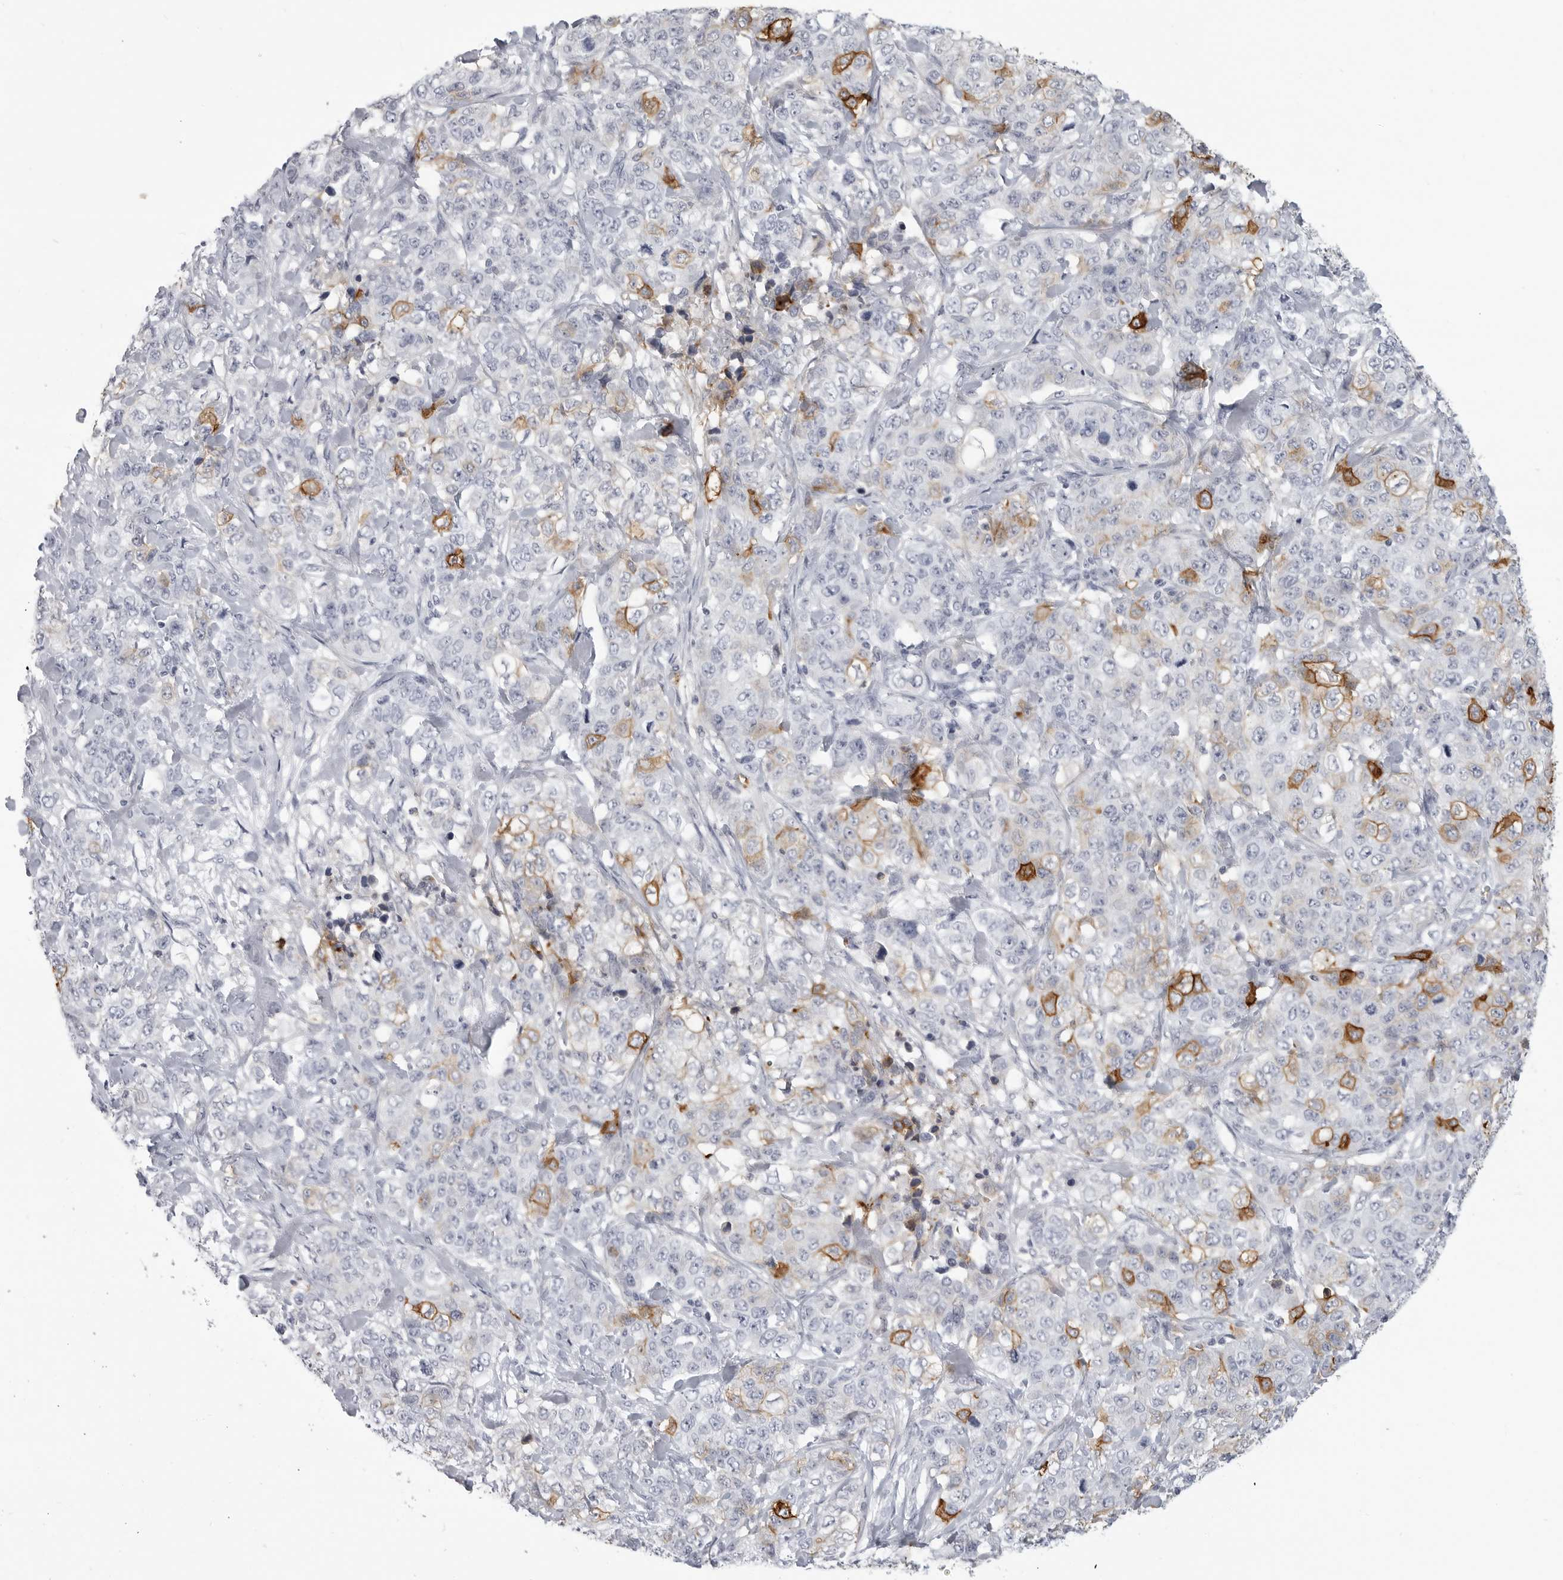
{"staining": {"intensity": "moderate", "quantity": "<25%", "location": "cytoplasmic/membranous"}, "tissue": "stomach cancer", "cell_type": "Tumor cells", "image_type": "cancer", "snomed": [{"axis": "morphology", "description": "Adenocarcinoma, NOS"}, {"axis": "topography", "description": "Stomach"}], "caption": "An immunohistochemistry (IHC) photomicrograph of tumor tissue is shown. Protein staining in brown highlights moderate cytoplasmic/membranous positivity in stomach cancer within tumor cells.", "gene": "LY6D", "patient": {"sex": "male", "age": 48}}